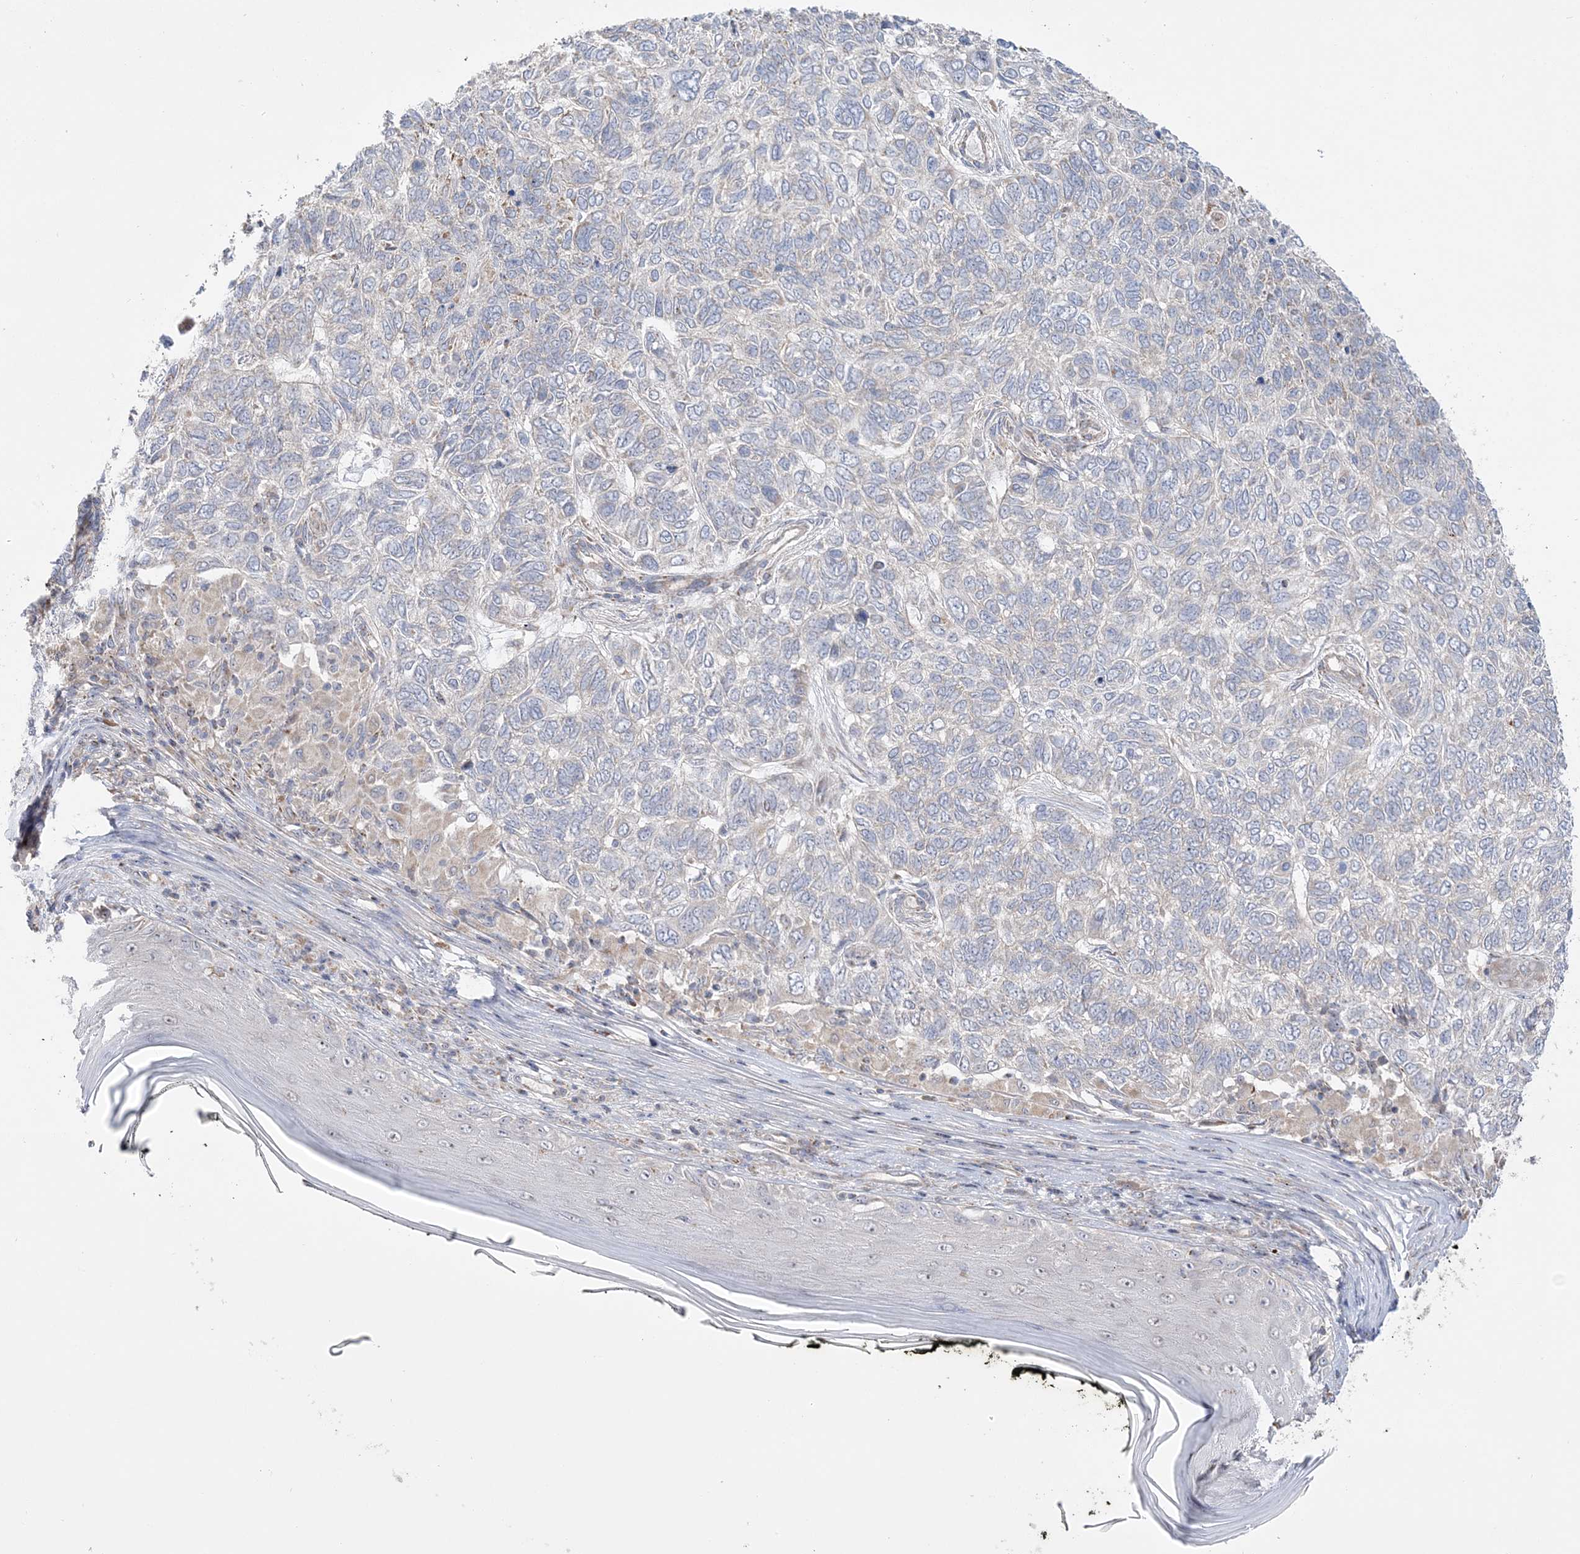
{"staining": {"intensity": "negative", "quantity": "none", "location": "none"}, "tissue": "skin cancer", "cell_type": "Tumor cells", "image_type": "cancer", "snomed": [{"axis": "morphology", "description": "Basal cell carcinoma"}, {"axis": "topography", "description": "Skin"}], "caption": "DAB (3,3'-diaminobenzidine) immunohistochemical staining of skin basal cell carcinoma displays no significant expression in tumor cells. (Immunohistochemistry, brightfield microscopy, high magnification).", "gene": "MMADHC", "patient": {"sex": "female", "age": 65}}